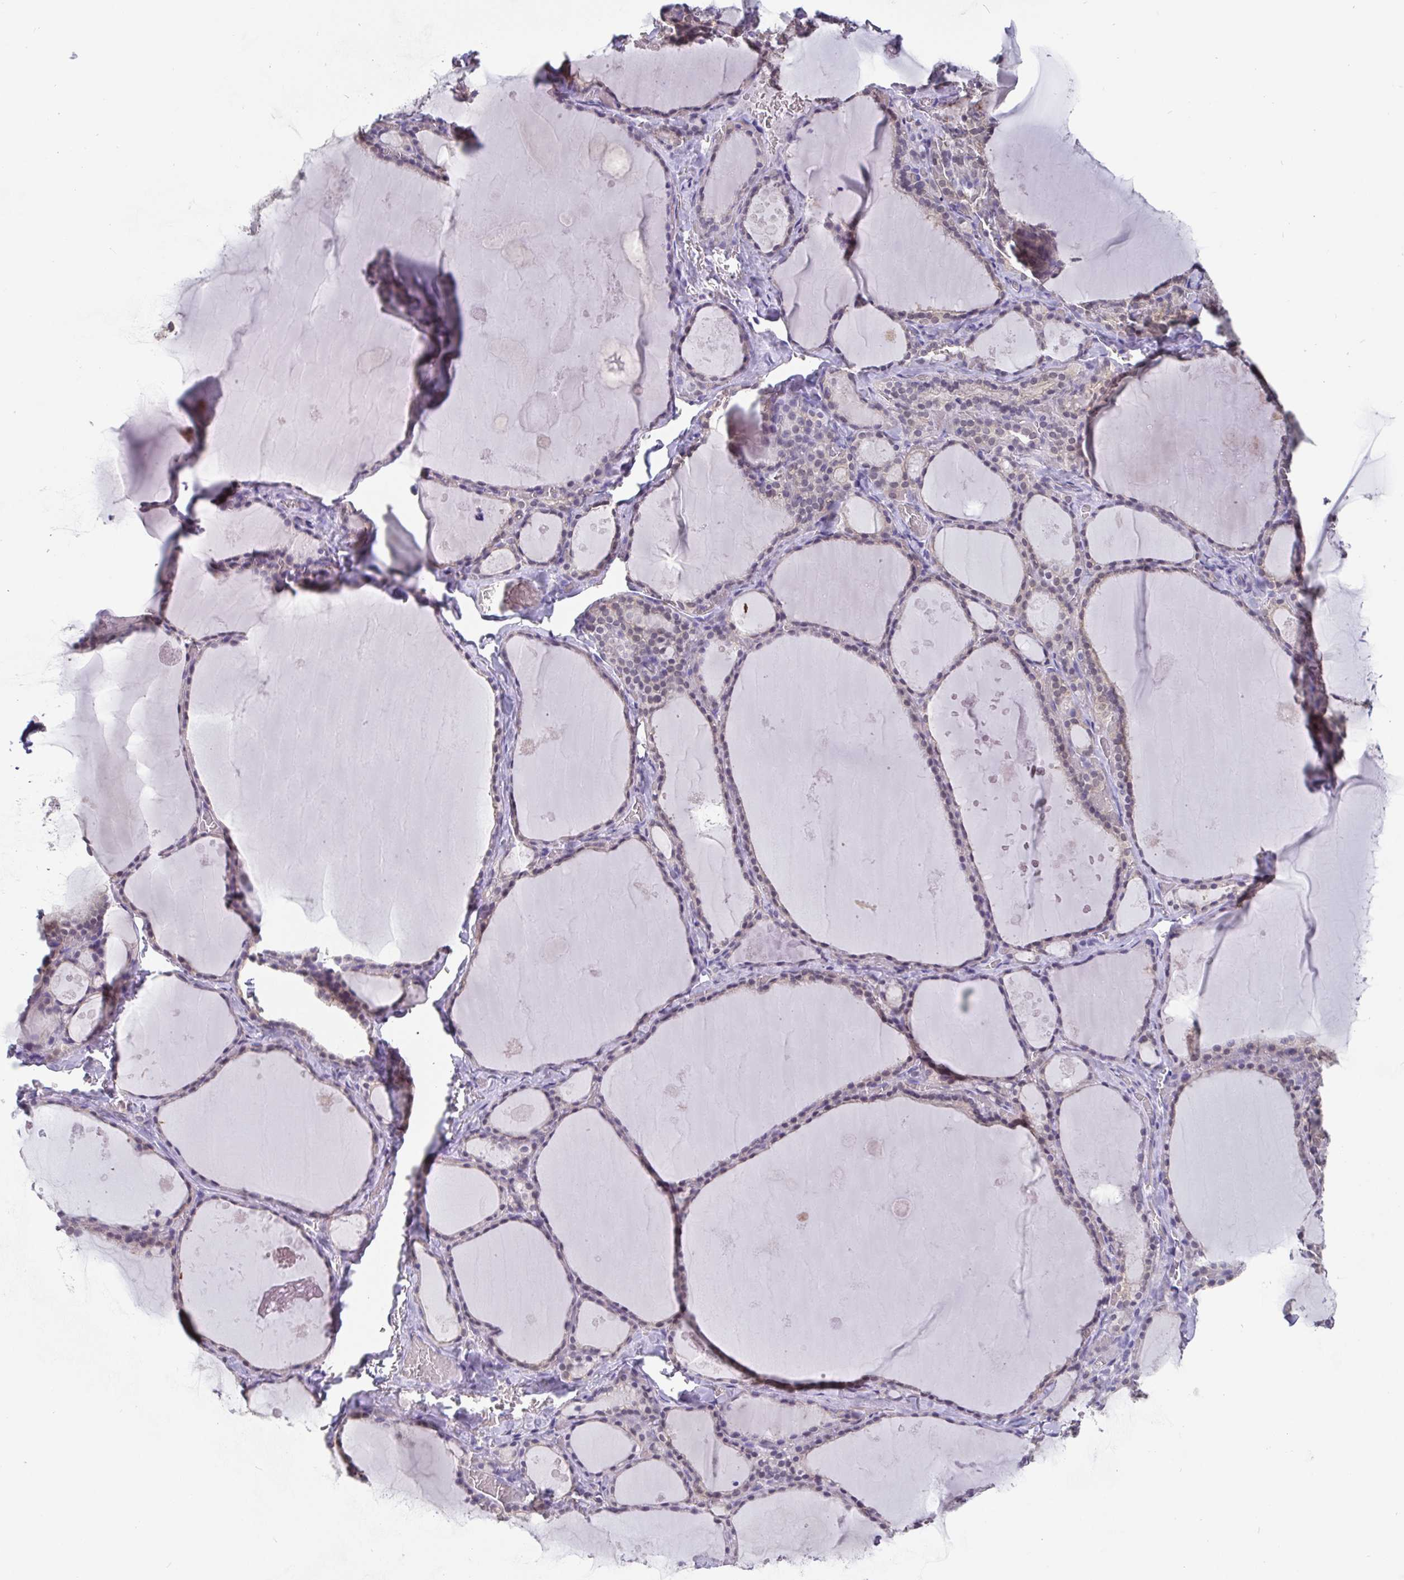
{"staining": {"intensity": "negative", "quantity": "none", "location": "none"}, "tissue": "thyroid gland", "cell_type": "Glandular cells", "image_type": "normal", "snomed": [{"axis": "morphology", "description": "Normal tissue, NOS"}, {"axis": "topography", "description": "Thyroid gland"}], "caption": "The histopathology image shows no significant staining in glandular cells of thyroid gland.", "gene": "IDH1", "patient": {"sex": "male", "age": 56}}